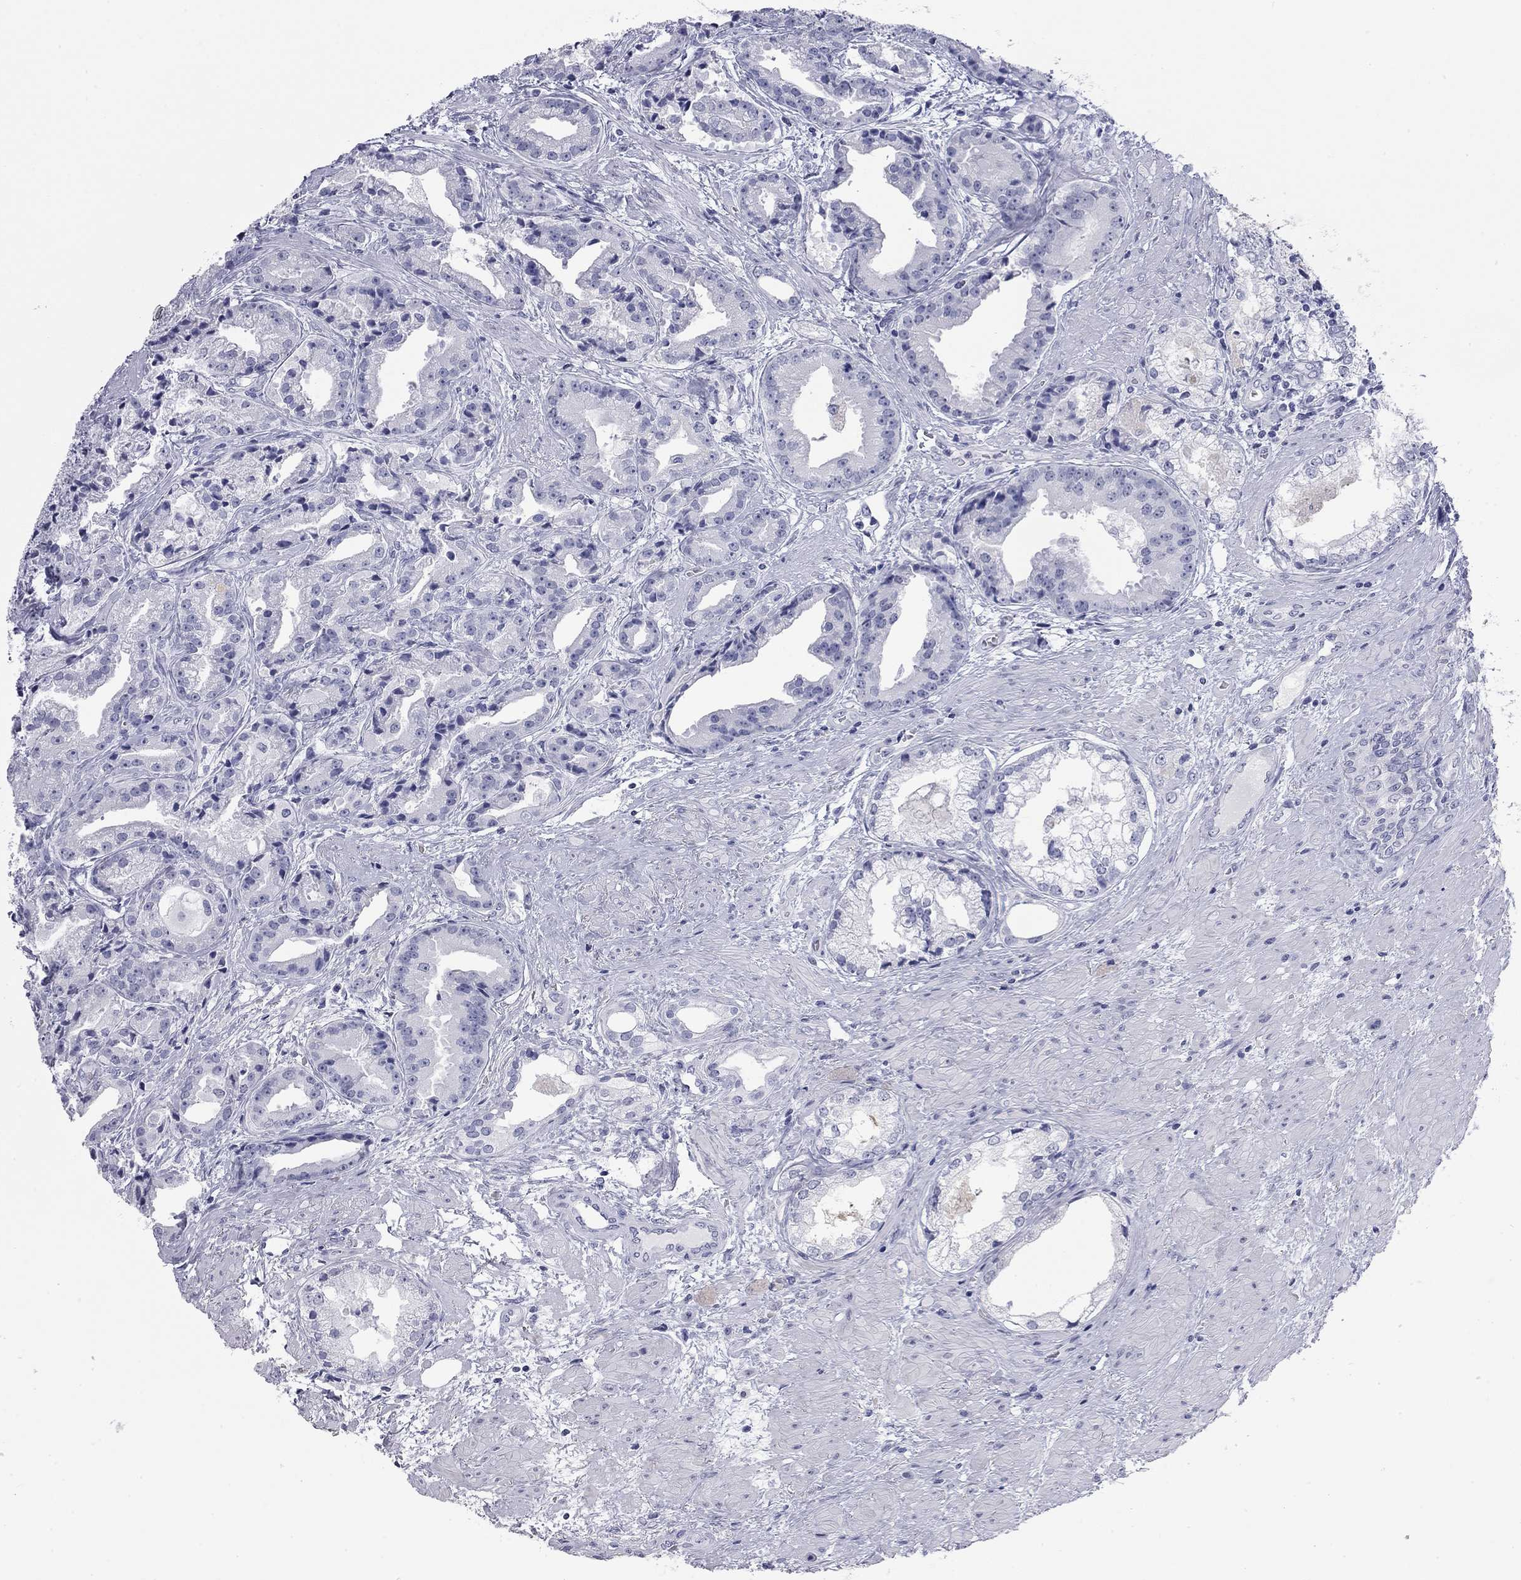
{"staining": {"intensity": "negative", "quantity": "none", "location": "none"}, "tissue": "prostate cancer", "cell_type": "Tumor cells", "image_type": "cancer", "snomed": [{"axis": "morphology", "description": "Adenocarcinoma, NOS"}, {"axis": "morphology", "description": "Adenocarcinoma, High grade"}, {"axis": "topography", "description": "Prostate"}], "caption": "A photomicrograph of human prostate cancer is negative for staining in tumor cells.", "gene": "AK8", "patient": {"sex": "male", "age": 64}}